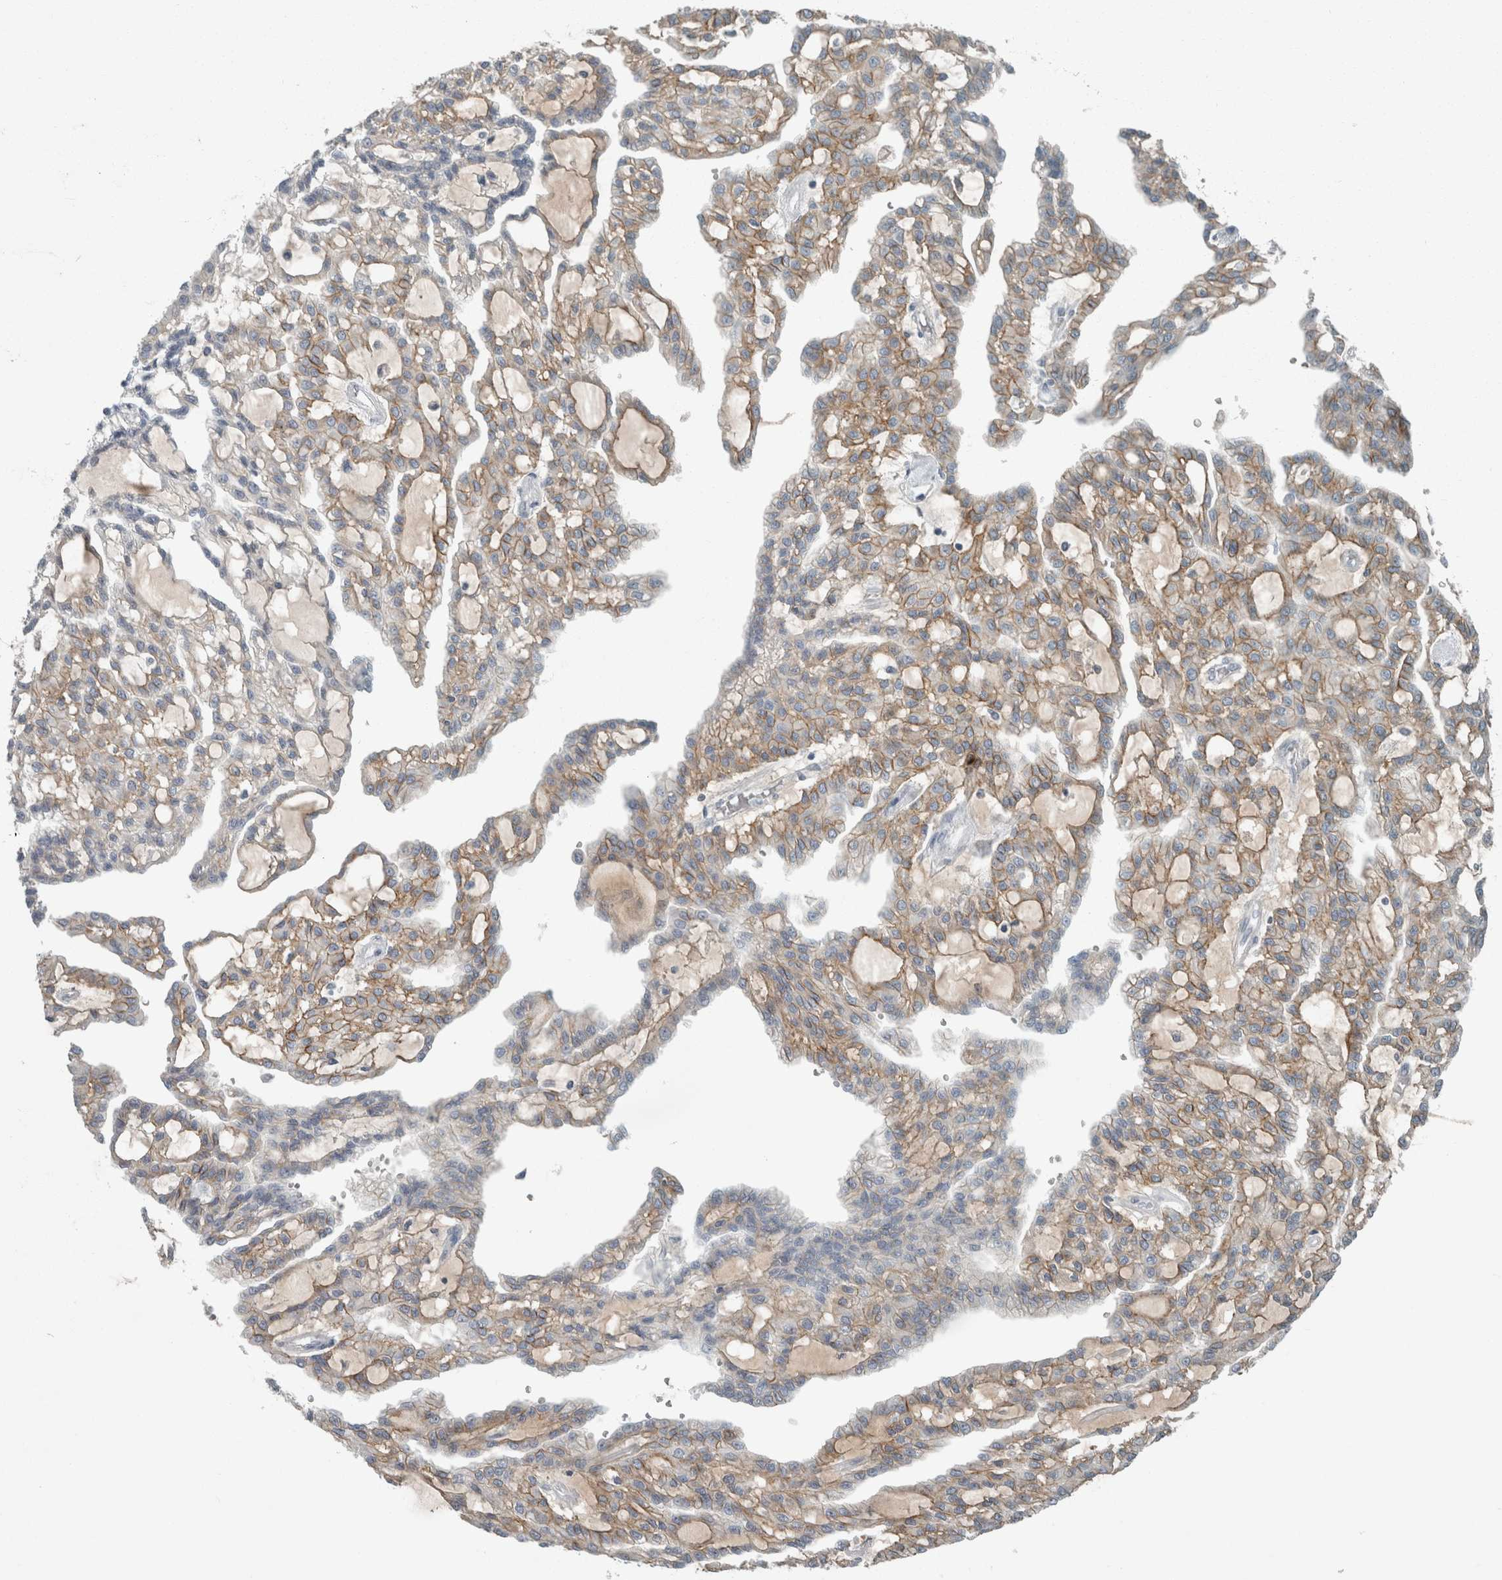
{"staining": {"intensity": "weak", "quantity": ">75%", "location": "cytoplasmic/membranous"}, "tissue": "renal cancer", "cell_type": "Tumor cells", "image_type": "cancer", "snomed": [{"axis": "morphology", "description": "Adenocarcinoma, NOS"}, {"axis": "topography", "description": "Kidney"}], "caption": "A brown stain highlights weak cytoplasmic/membranous positivity of a protein in renal adenocarcinoma tumor cells. The staining was performed using DAB (3,3'-diaminobenzidine), with brown indicating positive protein expression. Nuclei are stained blue with hematoxylin.", "gene": "CHL1", "patient": {"sex": "male", "age": 63}}